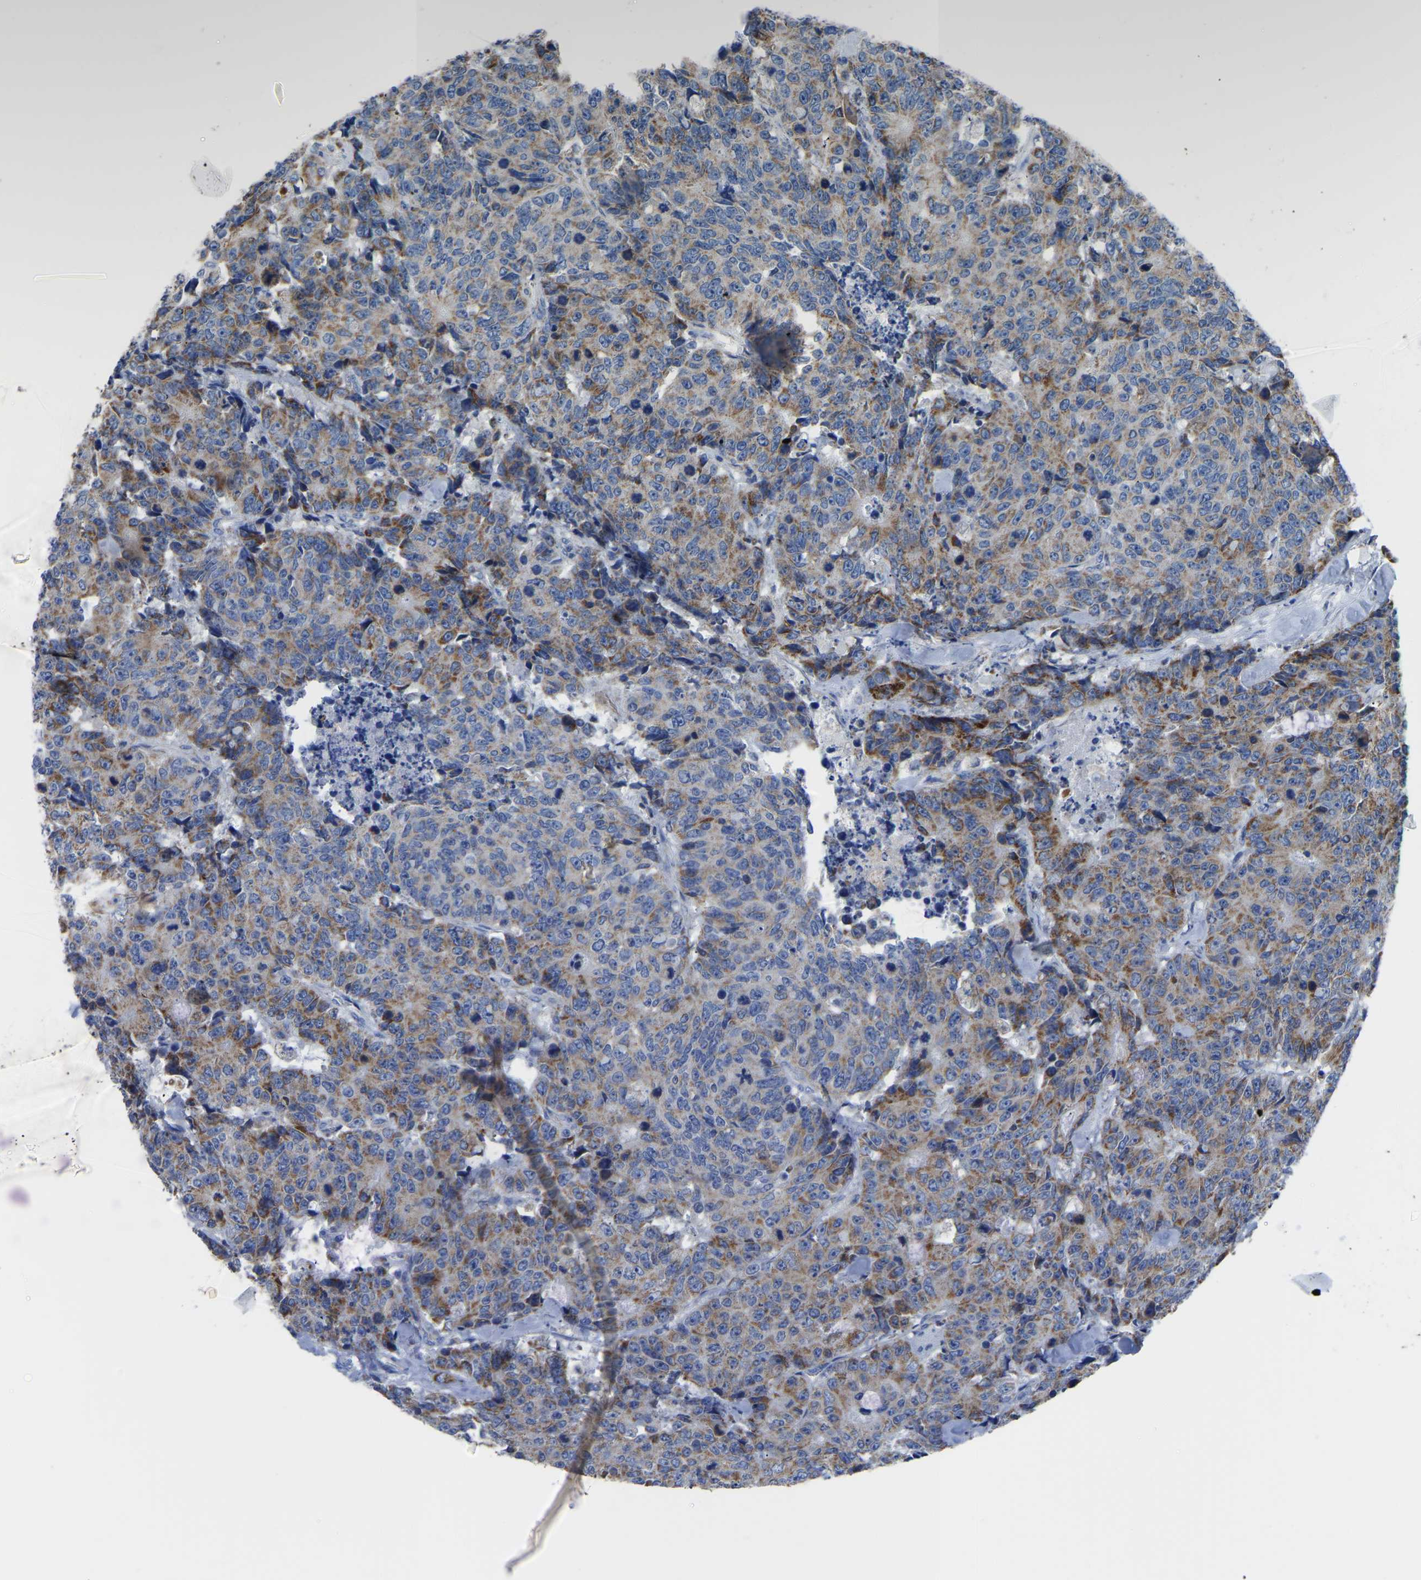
{"staining": {"intensity": "moderate", "quantity": ">75%", "location": "cytoplasmic/membranous"}, "tissue": "colorectal cancer", "cell_type": "Tumor cells", "image_type": "cancer", "snomed": [{"axis": "morphology", "description": "Adenocarcinoma, NOS"}, {"axis": "topography", "description": "Colon"}], "caption": "Moderate cytoplasmic/membranous positivity is appreciated in about >75% of tumor cells in colorectal adenocarcinoma.", "gene": "ETFA", "patient": {"sex": "female", "age": 86}}